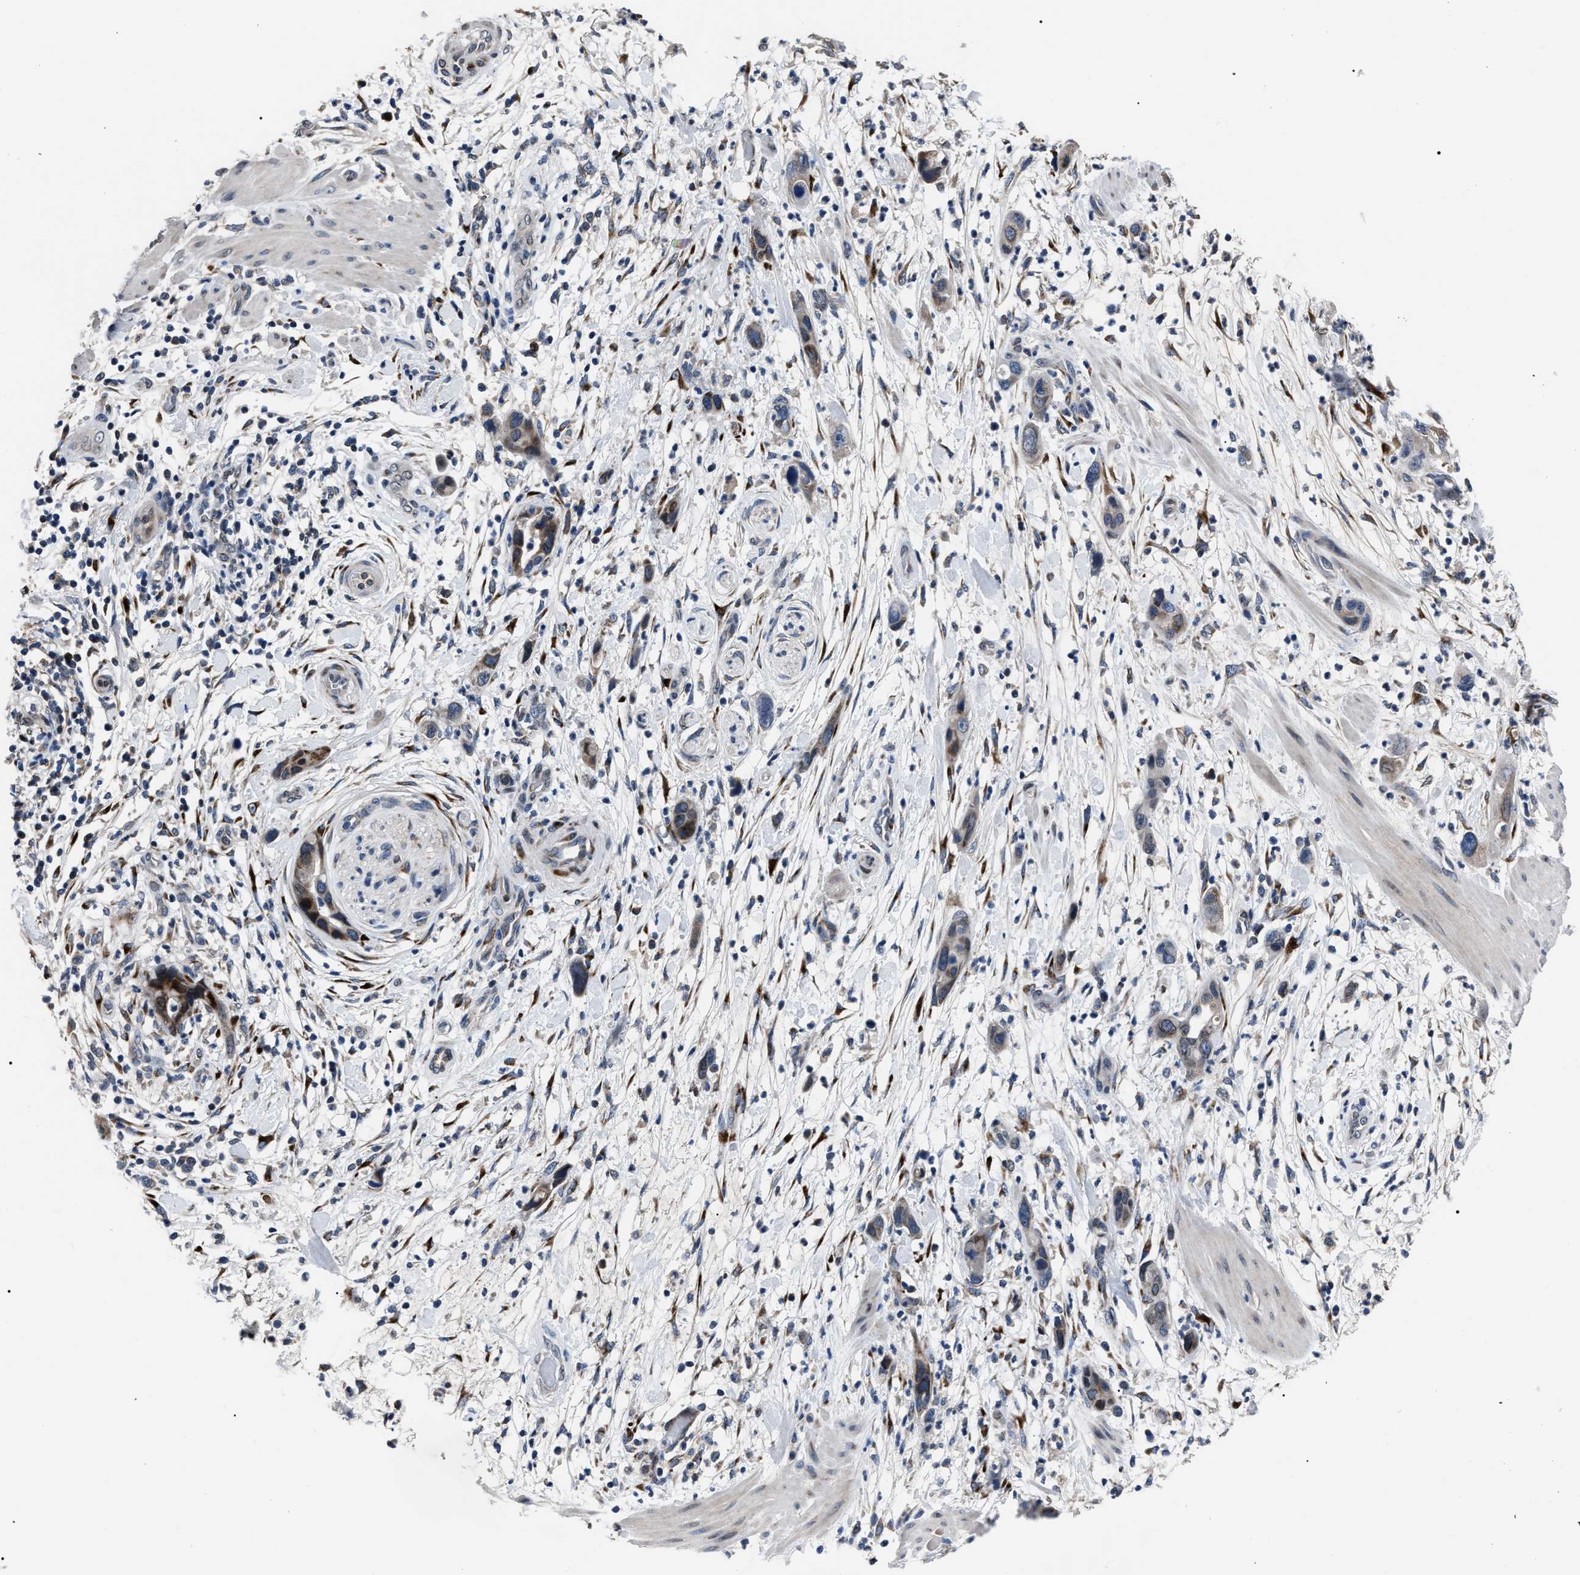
{"staining": {"intensity": "moderate", "quantity": "<25%", "location": "cytoplasmic/membranous"}, "tissue": "pancreatic cancer", "cell_type": "Tumor cells", "image_type": "cancer", "snomed": [{"axis": "morphology", "description": "Adenocarcinoma, NOS"}, {"axis": "topography", "description": "Pancreas"}], "caption": "DAB (3,3'-diaminobenzidine) immunohistochemical staining of human adenocarcinoma (pancreatic) exhibits moderate cytoplasmic/membranous protein staining in about <25% of tumor cells.", "gene": "LRRC14", "patient": {"sex": "female", "age": 71}}